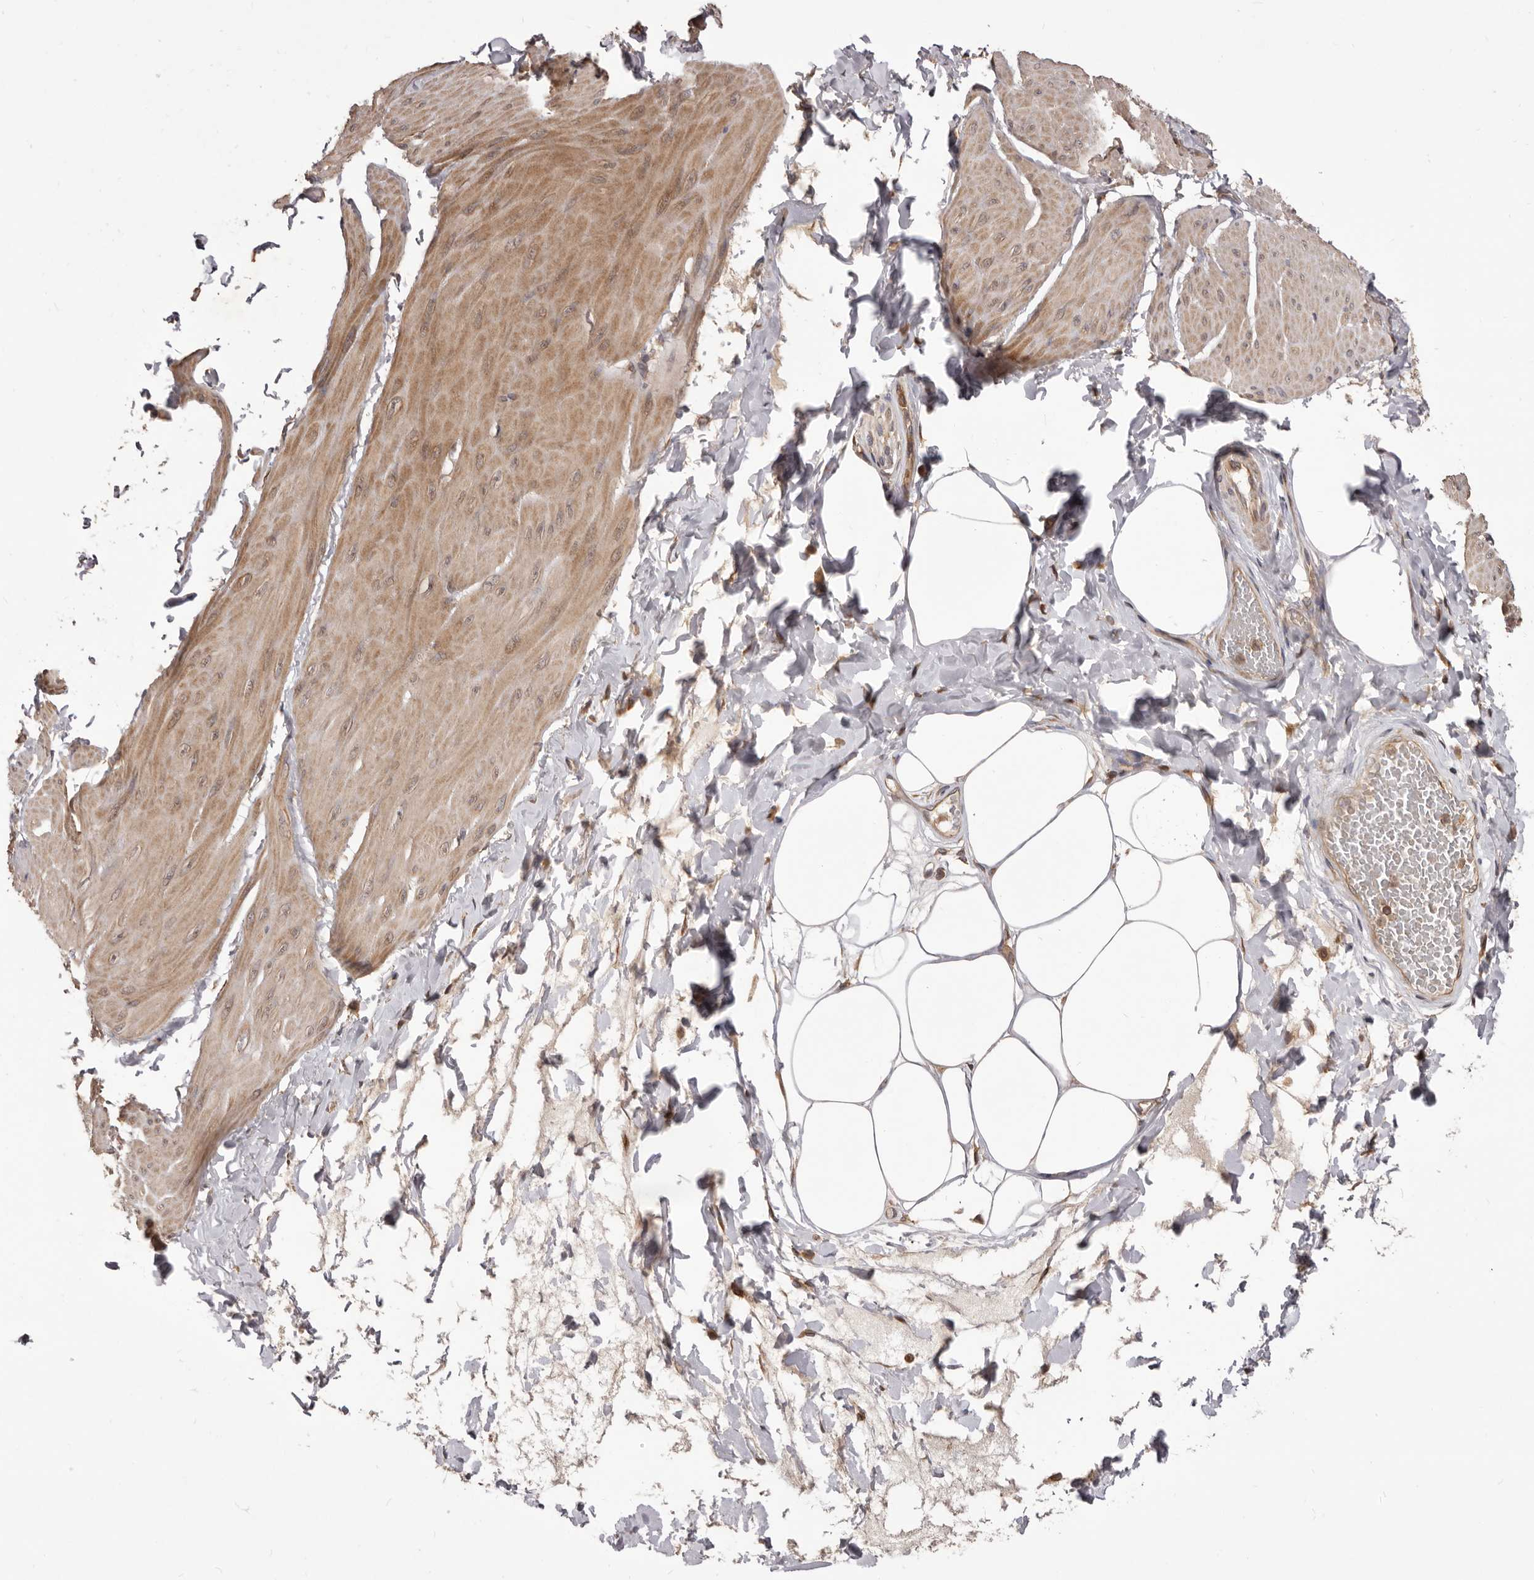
{"staining": {"intensity": "weak", "quantity": ">75%", "location": "cytoplasmic/membranous"}, "tissue": "smooth muscle", "cell_type": "Smooth muscle cells", "image_type": "normal", "snomed": [{"axis": "morphology", "description": "Urothelial carcinoma, High grade"}, {"axis": "topography", "description": "Urinary bladder"}], "caption": "IHC histopathology image of normal human smooth muscle stained for a protein (brown), which demonstrates low levels of weak cytoplasmic/membranous staining in about >75% of smooth muscle cells.", "gene": "HBS1L", "patient": {"sex": "male", "age": 46}}